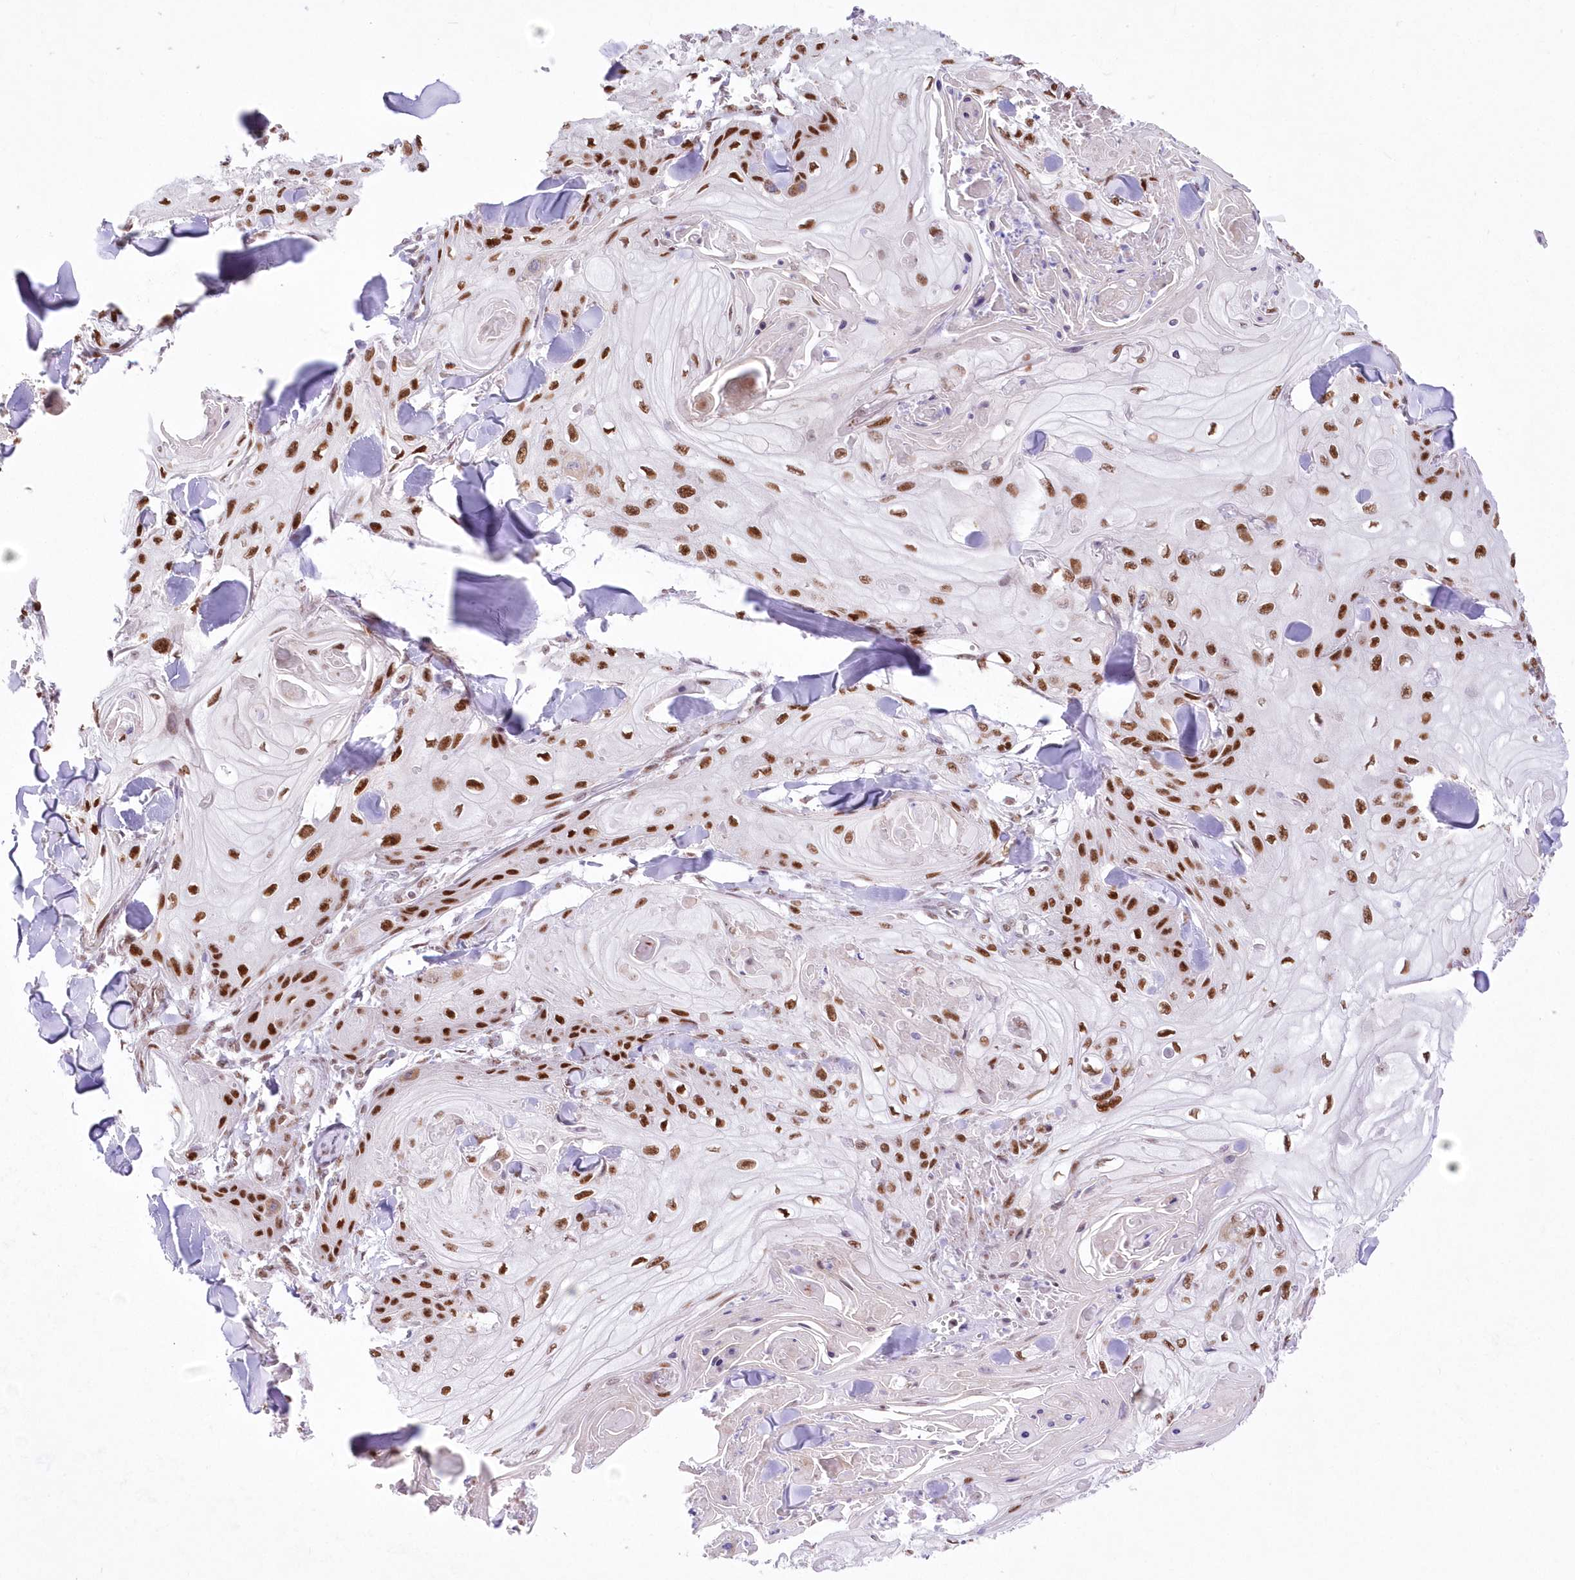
{"staining": {"intensity": "strong", "quantity": ">75%", "location": "nuclear"}, "tissue": "skin cancer", "cell_type": "Tumor cells", "image_type": "cancer", "snomed": [{"axis": "morphology", "description": "Squamous cell carcinoma, NOS"}, {"axis": "topography", "description": "Skin"}], "caption": "Tumor cells demonstrate high levels of strong nuclear positivity in approximately >75% of cells in human skin cancer. The protein is shown in brown color, while the nuclei are stained blue.", "gene": "NSUN2", "patient": {"sex": "male", "age": 74}}